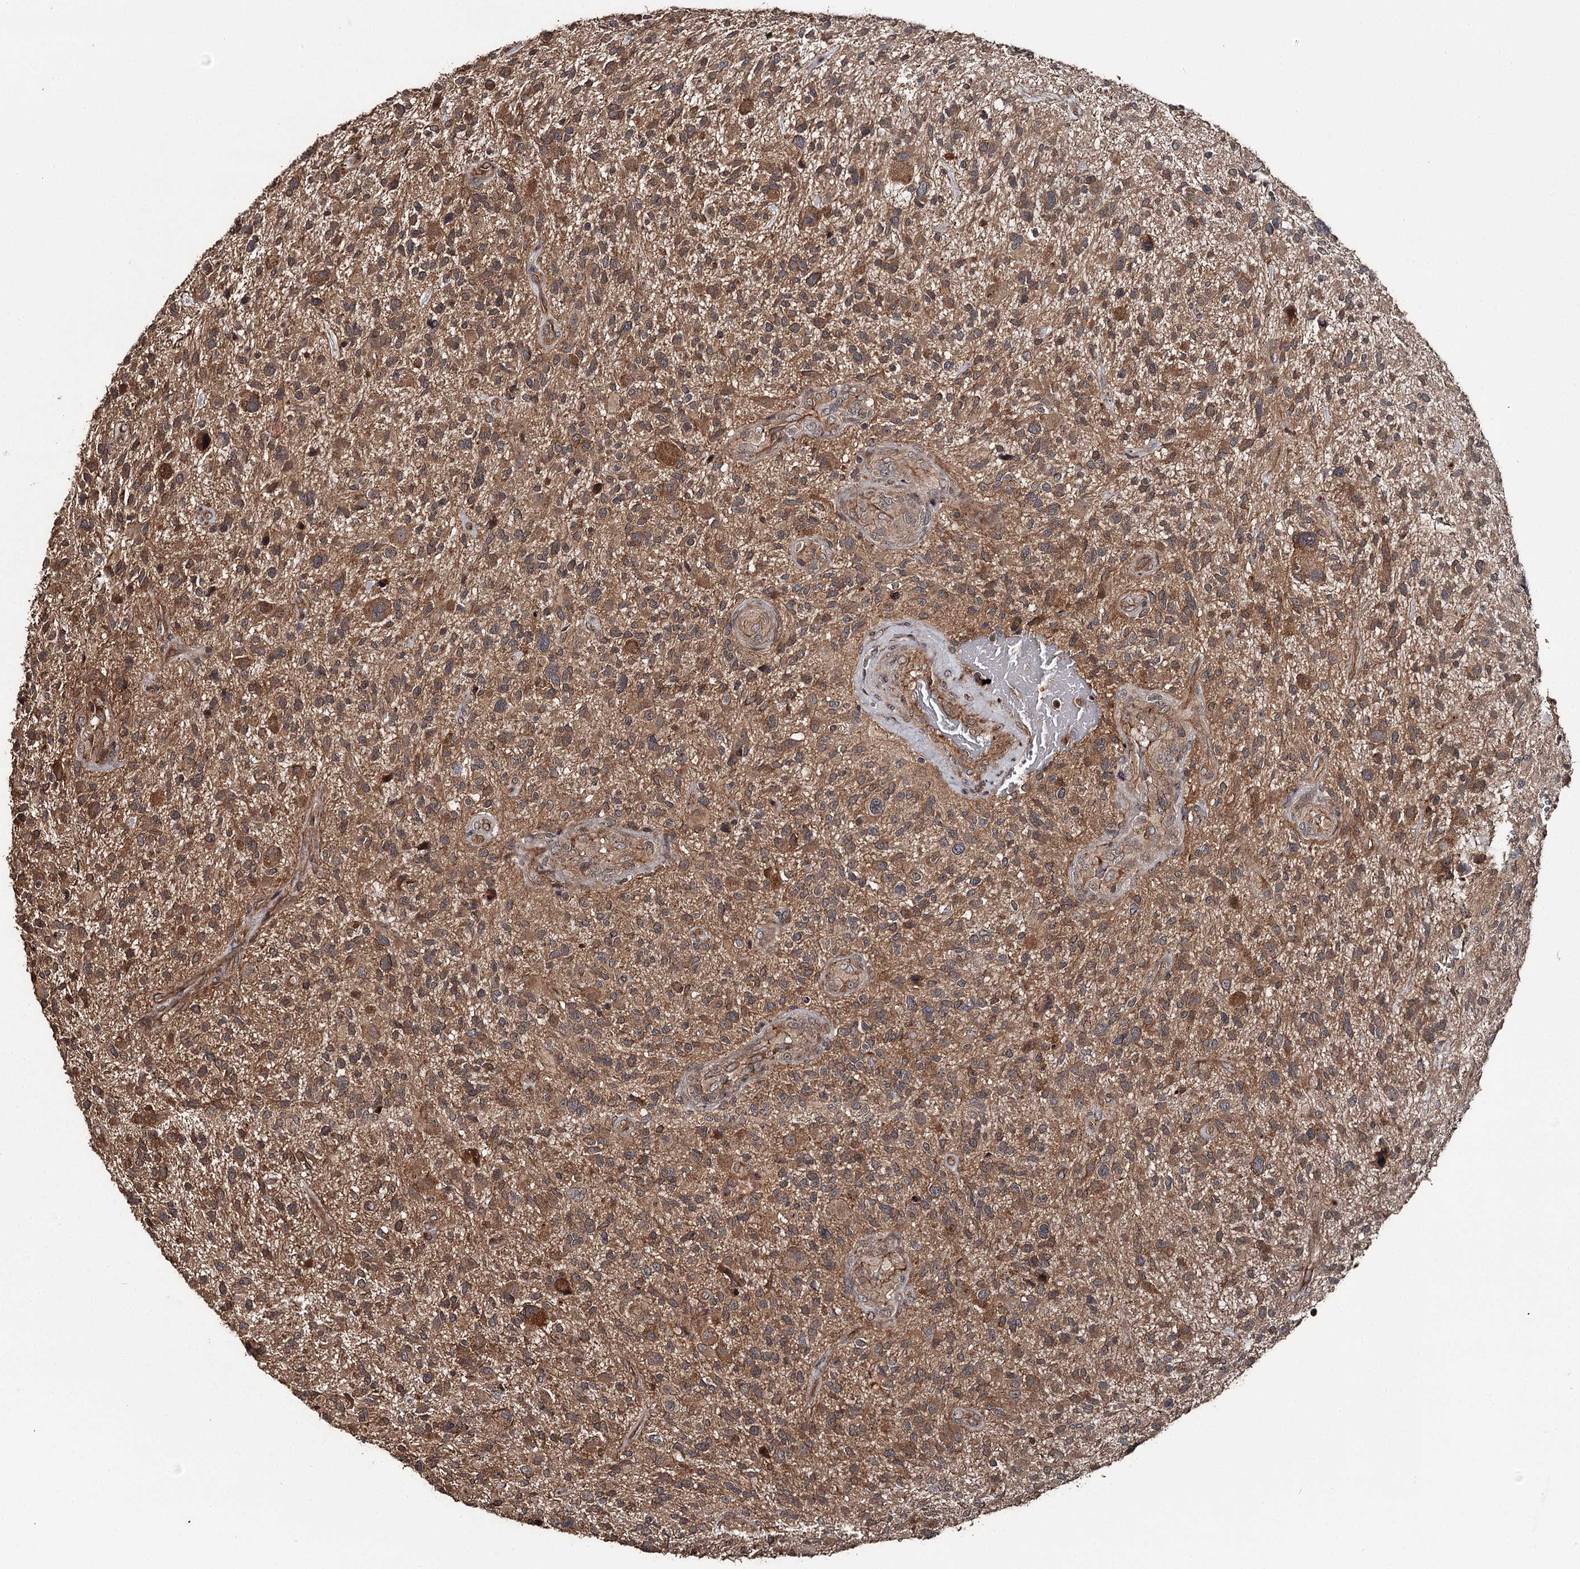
{"staining": {"intensity": "moderate", "quantity": ">75%", "location": "cytoplasmic/membranous"}, "tissue": "glioma", "cell_type": "Tumor cells", "image_type": "cancer", "snomed": [{"axis": "morphology", "description": "Glioma, malignant, High grade"}, {"axis": "topography", "description": "Brain"}], "caption": "High-power microscopy captured an immunohistochemistry photomicrograph of glioma, revealing moderate cytoplasmic/membranous positivity in approximately >75% of tumor cells.", "gene": "RAB21", "patient": {"sex": "male", "age": 47}}